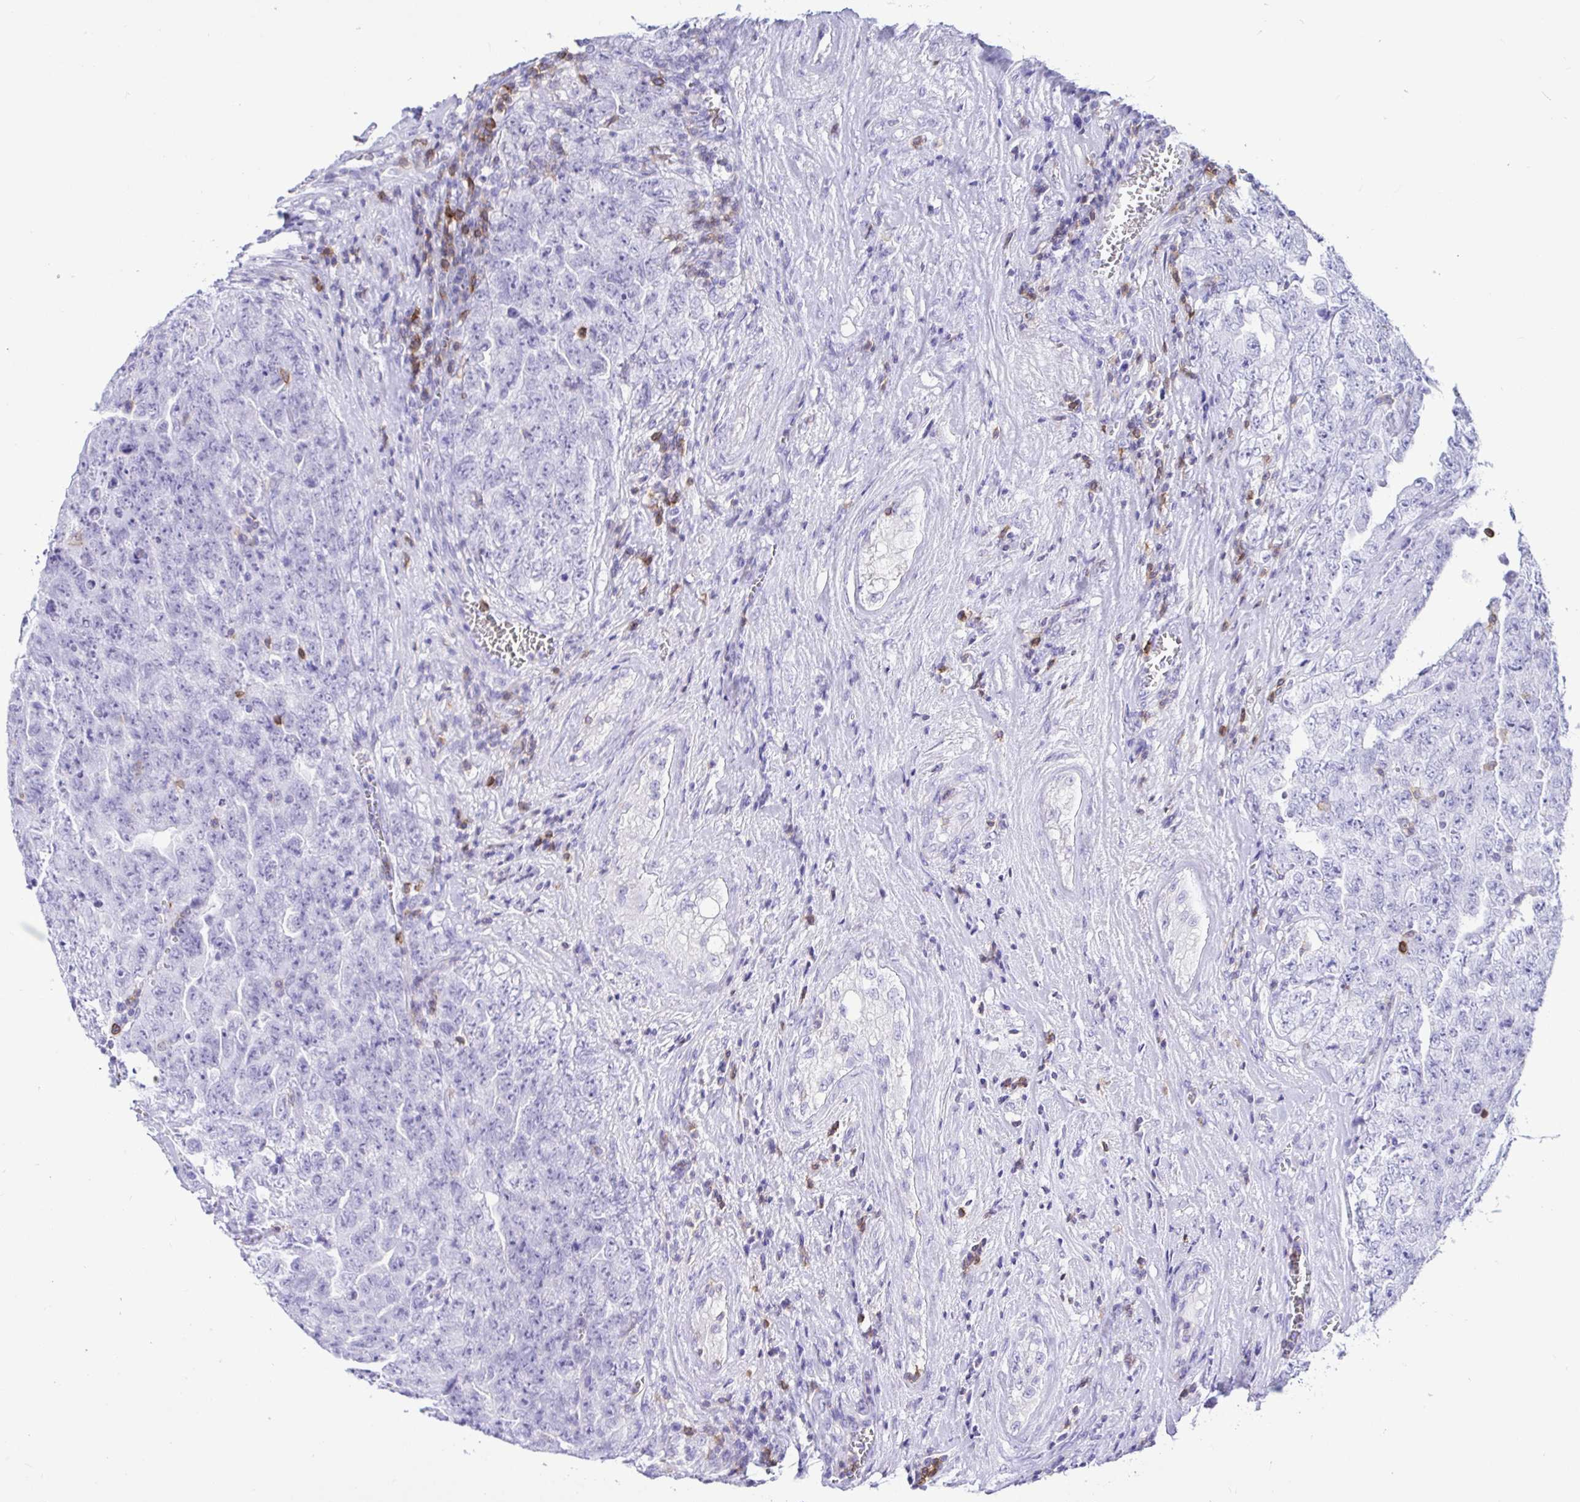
{"staining": {"intensity": "negative", "quantity": "none", "location": "none"}, "tissue": "testis cancer", "cell_type": "Tumor cells", "image_type": "cancer", "snomed": [{"axis": "morphology", "description": "Carcinoma, Embryonal, NOS"}, {"axis": "topography", "description": "Testis"}], "caption": "Tumor cells show no significant protein expression in embryonal carcinoma (testis).", "gene": "CD5", "patient": {"sex": "male", "age": 28}}